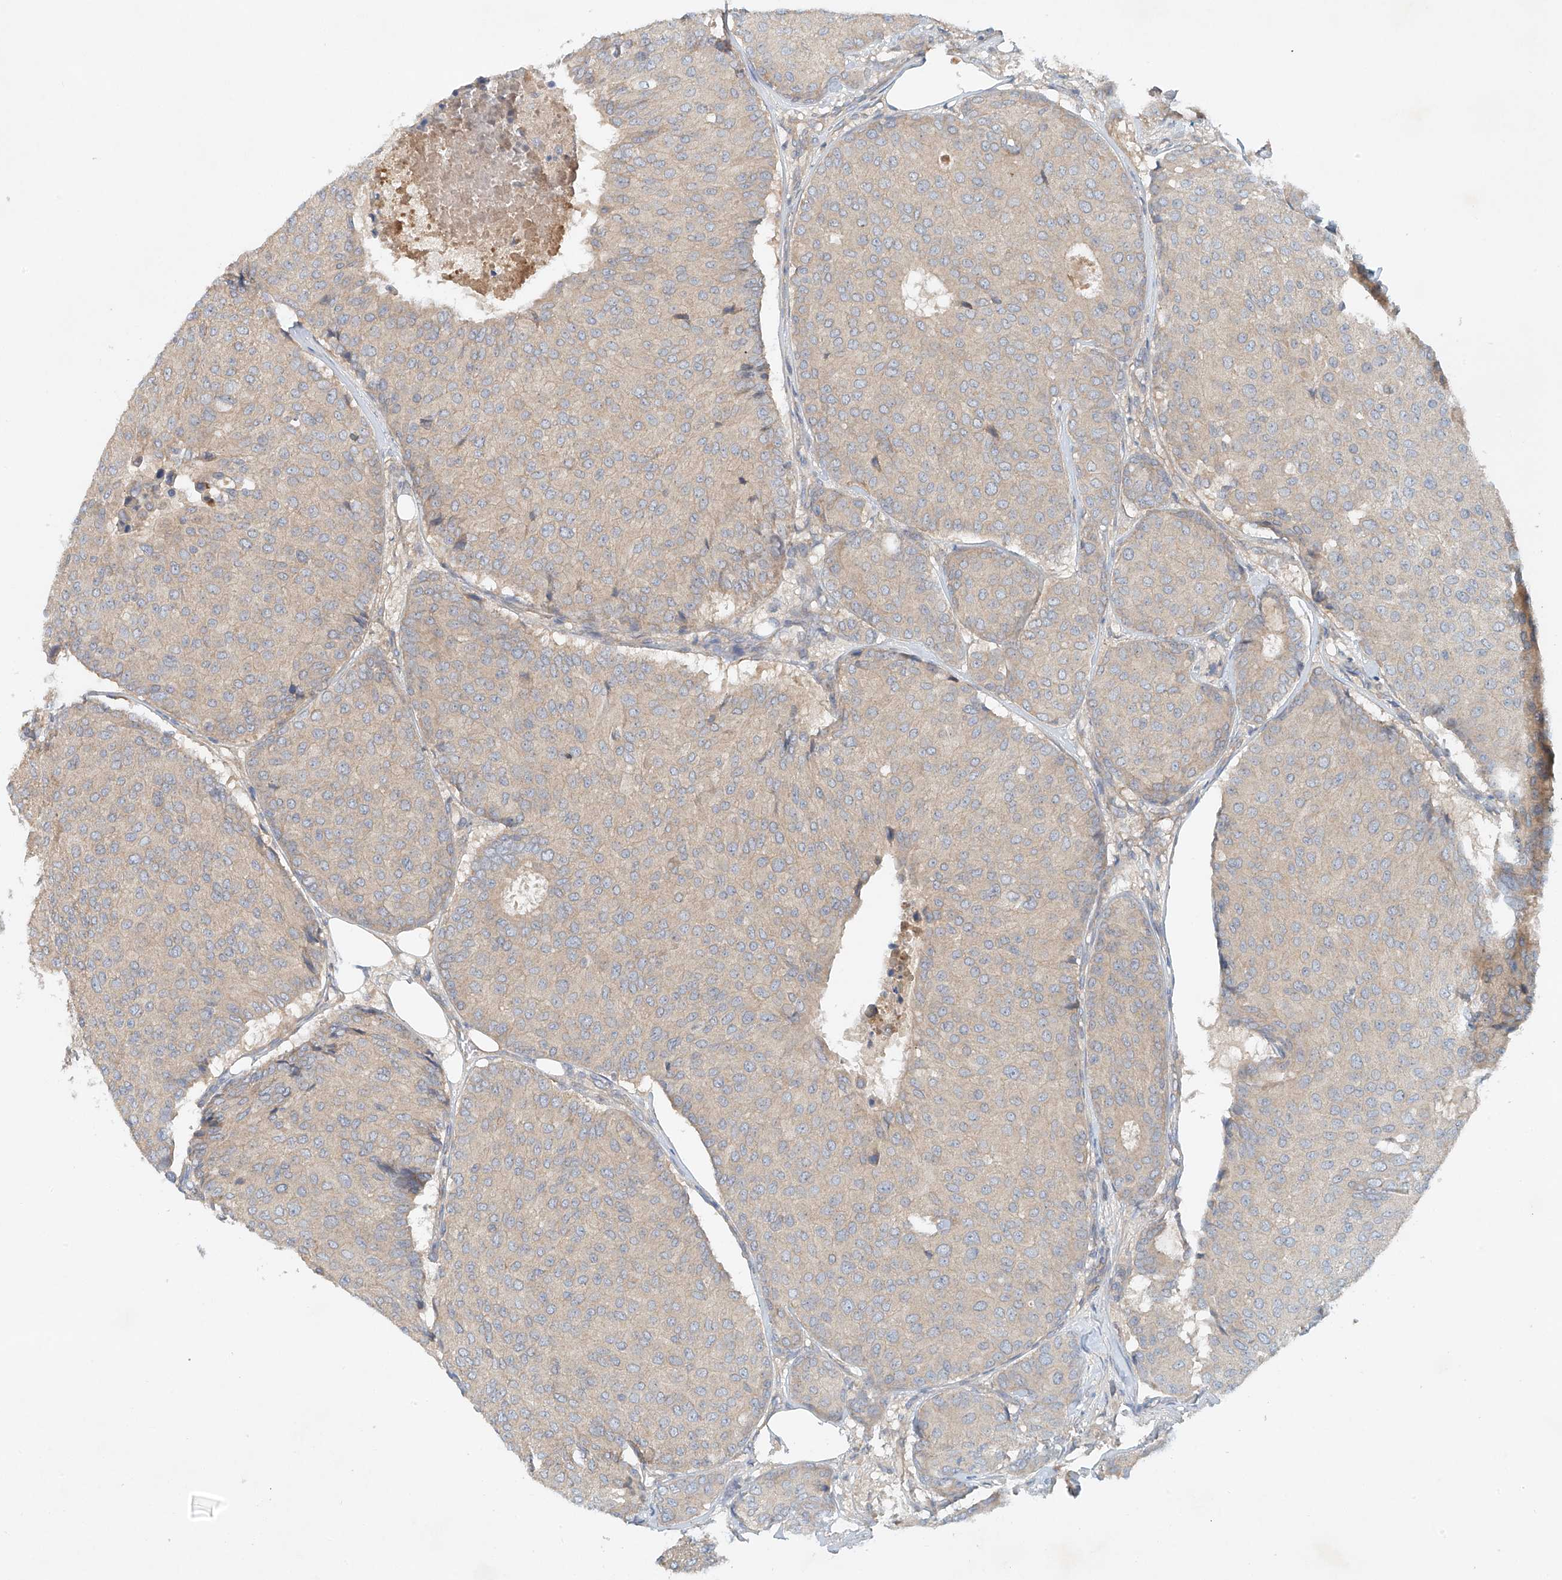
{"staining": {"intensity": "weak", "quantity": "<25%", "location": "cytoplasmic/membranous"}, "tissue": "breast cancer", "cell_type": "Tumor cells", "image_type": "cancer", "snomed": [{"axis": "morphology", "description": "Duct carcinoma"}, {"axis": "topography", "description": "Breast"}], "caption": "This is a micrograph of immunohistochemistry staining of intraductal carcinoma (breast), which shows no positivity in tumor cells.", "gene": "LYRM9", "patient": {"sex": "female", "age": 75}}